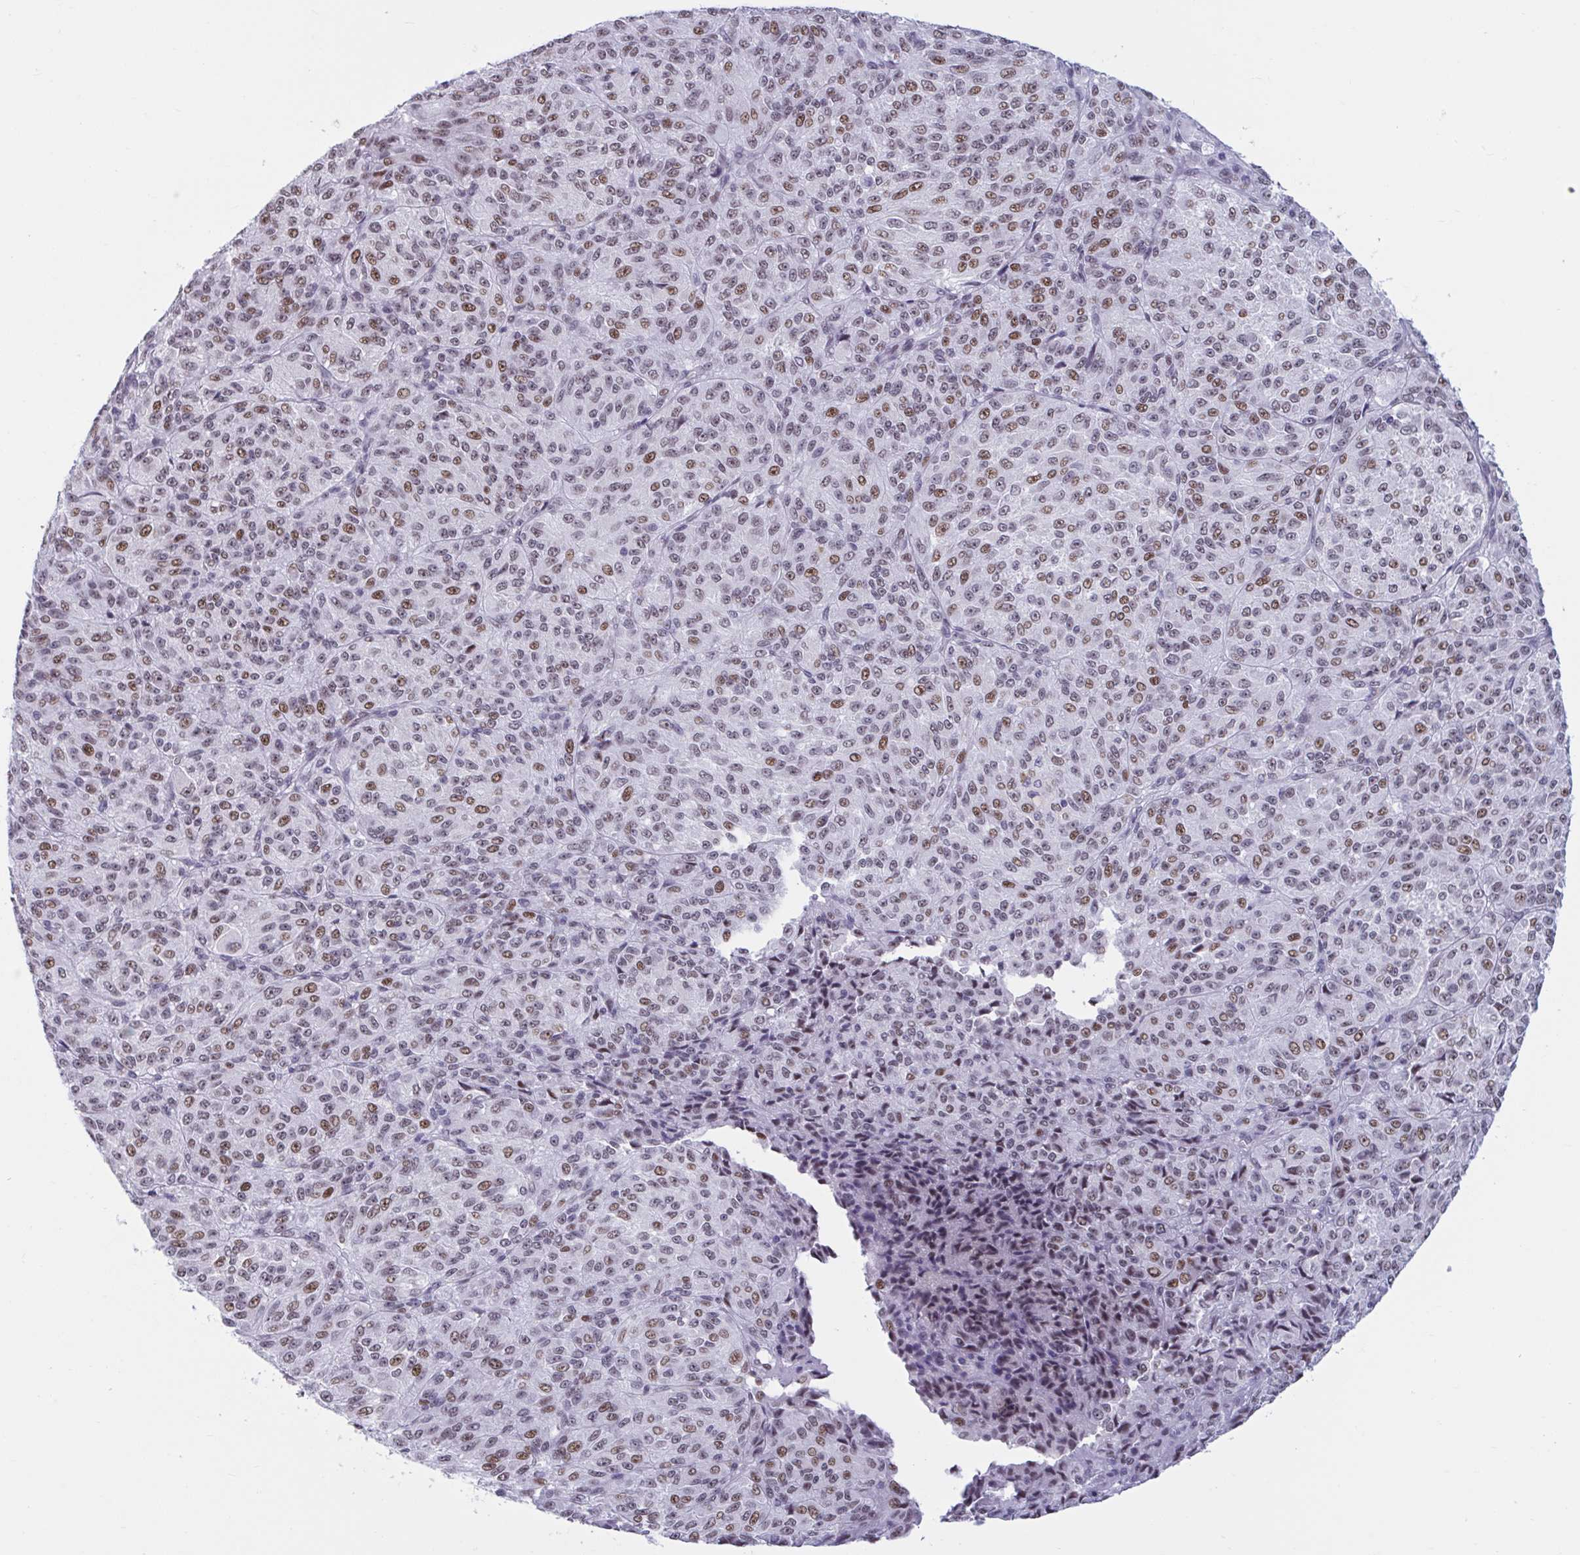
{"staining": {"intensity": "moderate", "quantity": "25%-75%", "location": "nuclear"}, "tissue": "melanoma", "cell_type": "Tumor cells", "image_type": "cancer", "snomed": [{"axis": "morphology", "description": "Malignant melanoma, Metastatic site"}, {"axis": "topography", "description": "Brain"}], "caption": "A brown stain highlights moderate nuclear expression of a protein in melanoma tumor cells.", "gene": "HSD17B6", "patient": {"sex": "female", "age": 56}}